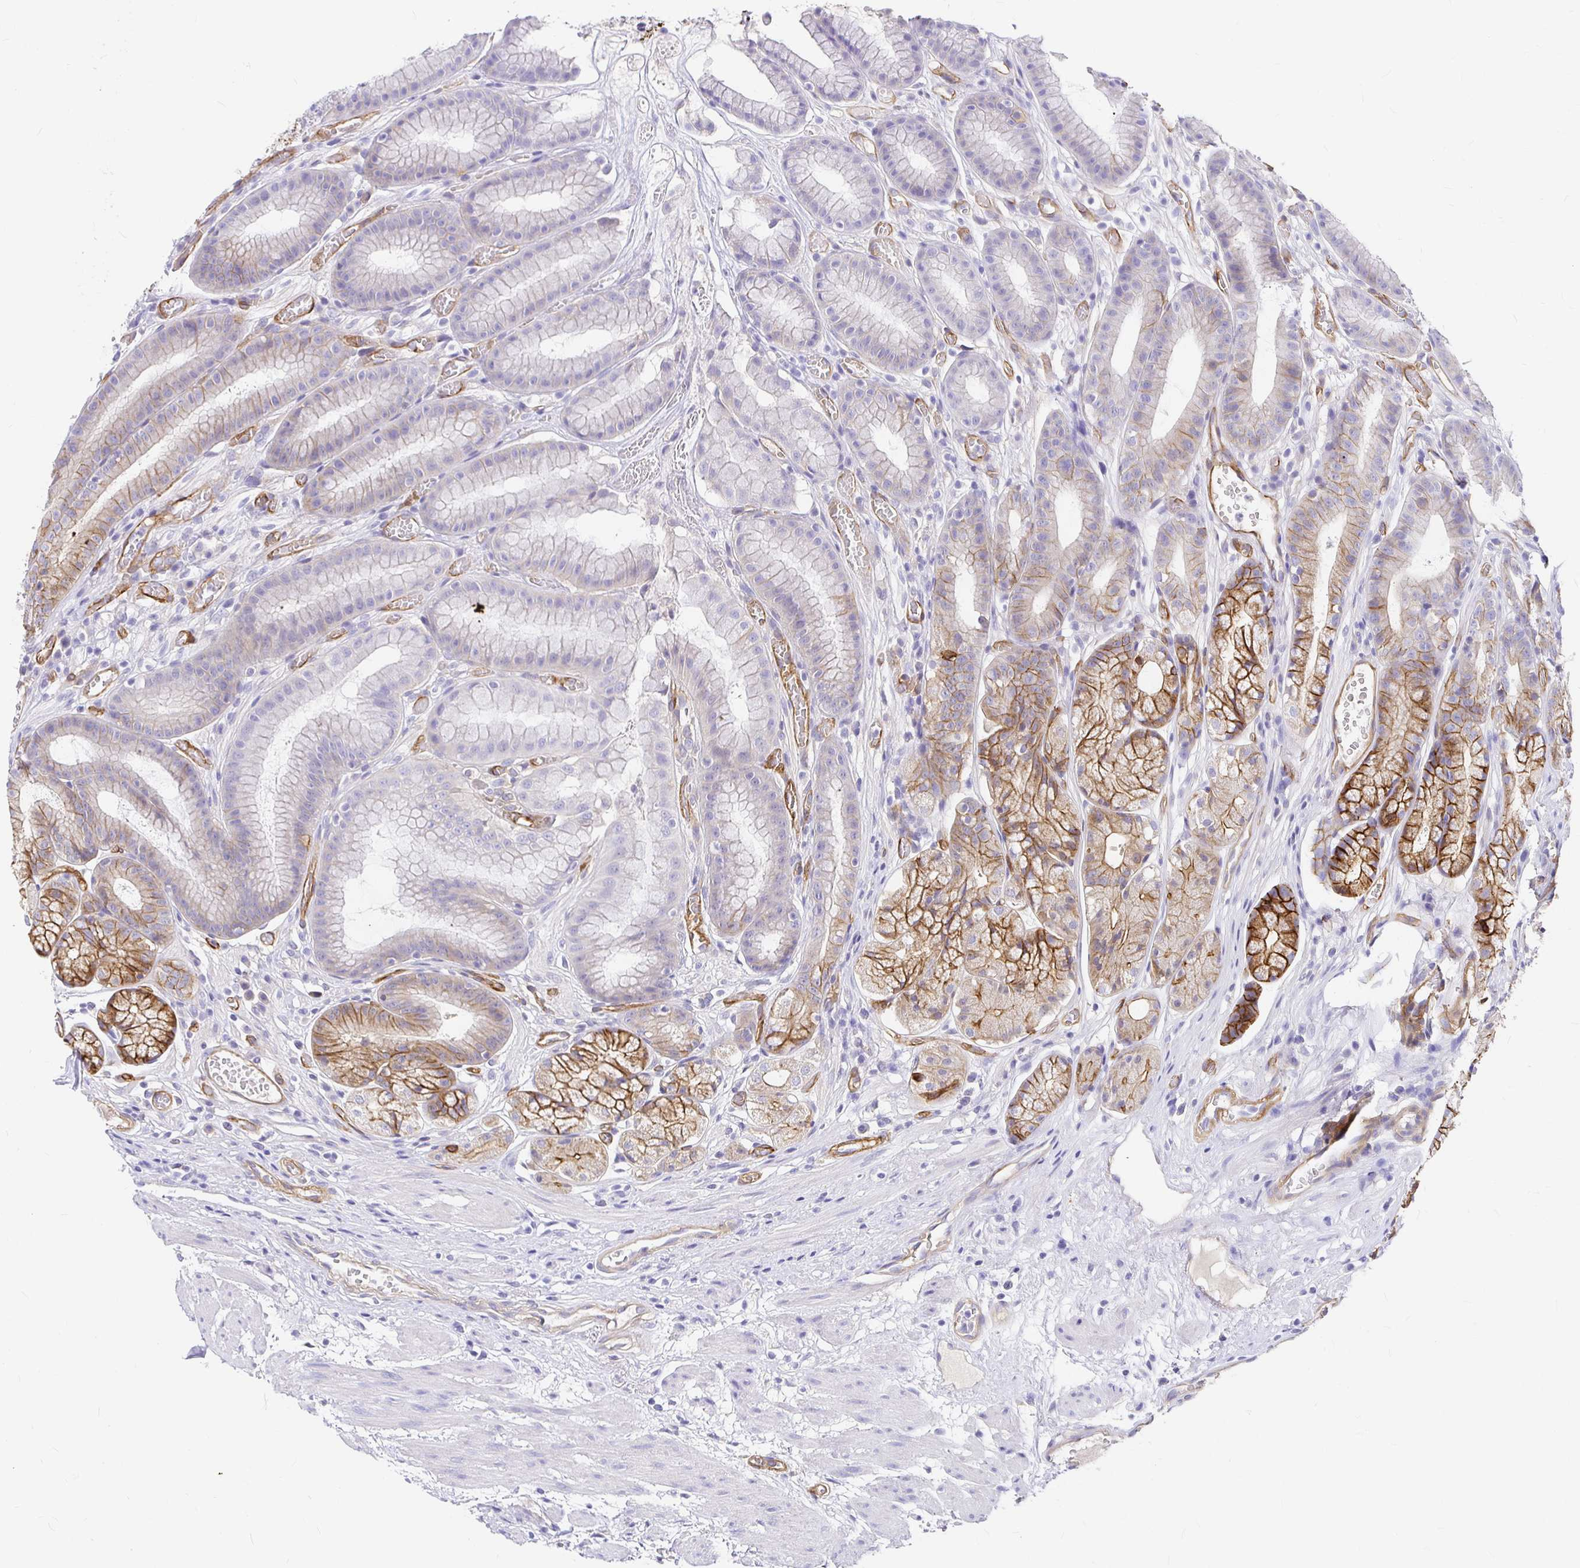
{"staining": {"intensity": "moderate", "quantity": "25%-75%", "location": "cytoplasmic/membranous"}, "tissue": "stomach", "cell_type": "Glandular cells", "image_type": "normal", "snomed": [{"axis": "morphology", "description": "Normal tissue, NOS"}, {"axis": "topography", "description": "Smooth muscle"}, {"axis": "topography", "description": "Stomach"}], "caption": "Approximately 25%-75% of glandular cells in normal human stomach exhibit moderate cytoplasmic/membranous protein expression as visualized by brown immunohistochemical staining.", "gene": "MYO1B", "patient": {"sex": "male", "age": 70}}